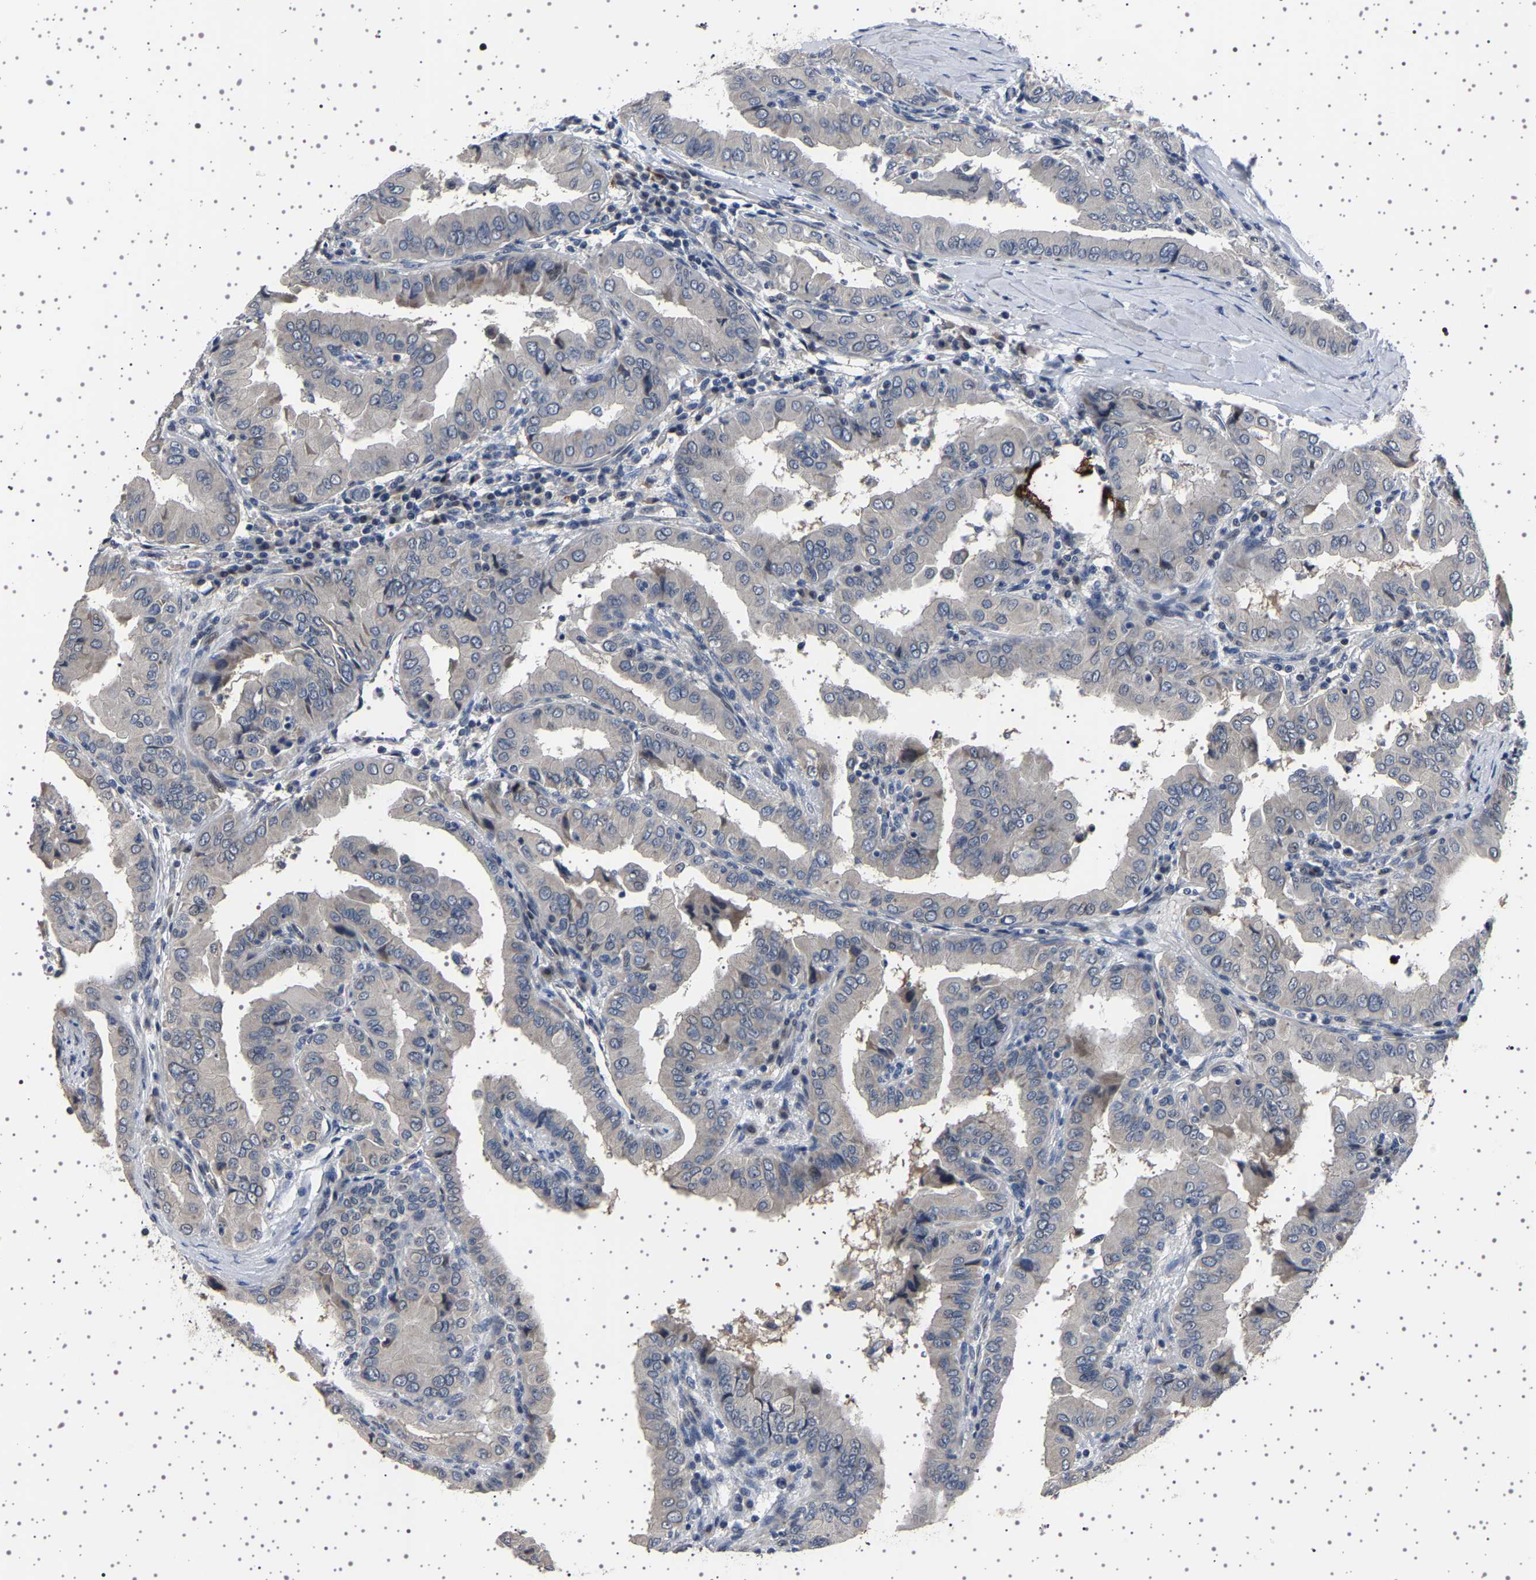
{"staining": {"intensity": "negative", "quantity": "none", "location": "none"}, "tissue": "thyroid cancer", "cell_type": "Tumor cells", "image_type": "cancer", "snomed": [{"axis": "morphology", "description": "Papillary adenocarcinoma, NOS"}, {"axis": "topography", "description": "Thyroid gland"}], "caption": "A photomicrograph of human thyroid papillary adenocarcinoma is negative for staining in tumor cells.", "gene": "IL10RB", "patient": {"sex": "male", "age": 33}}